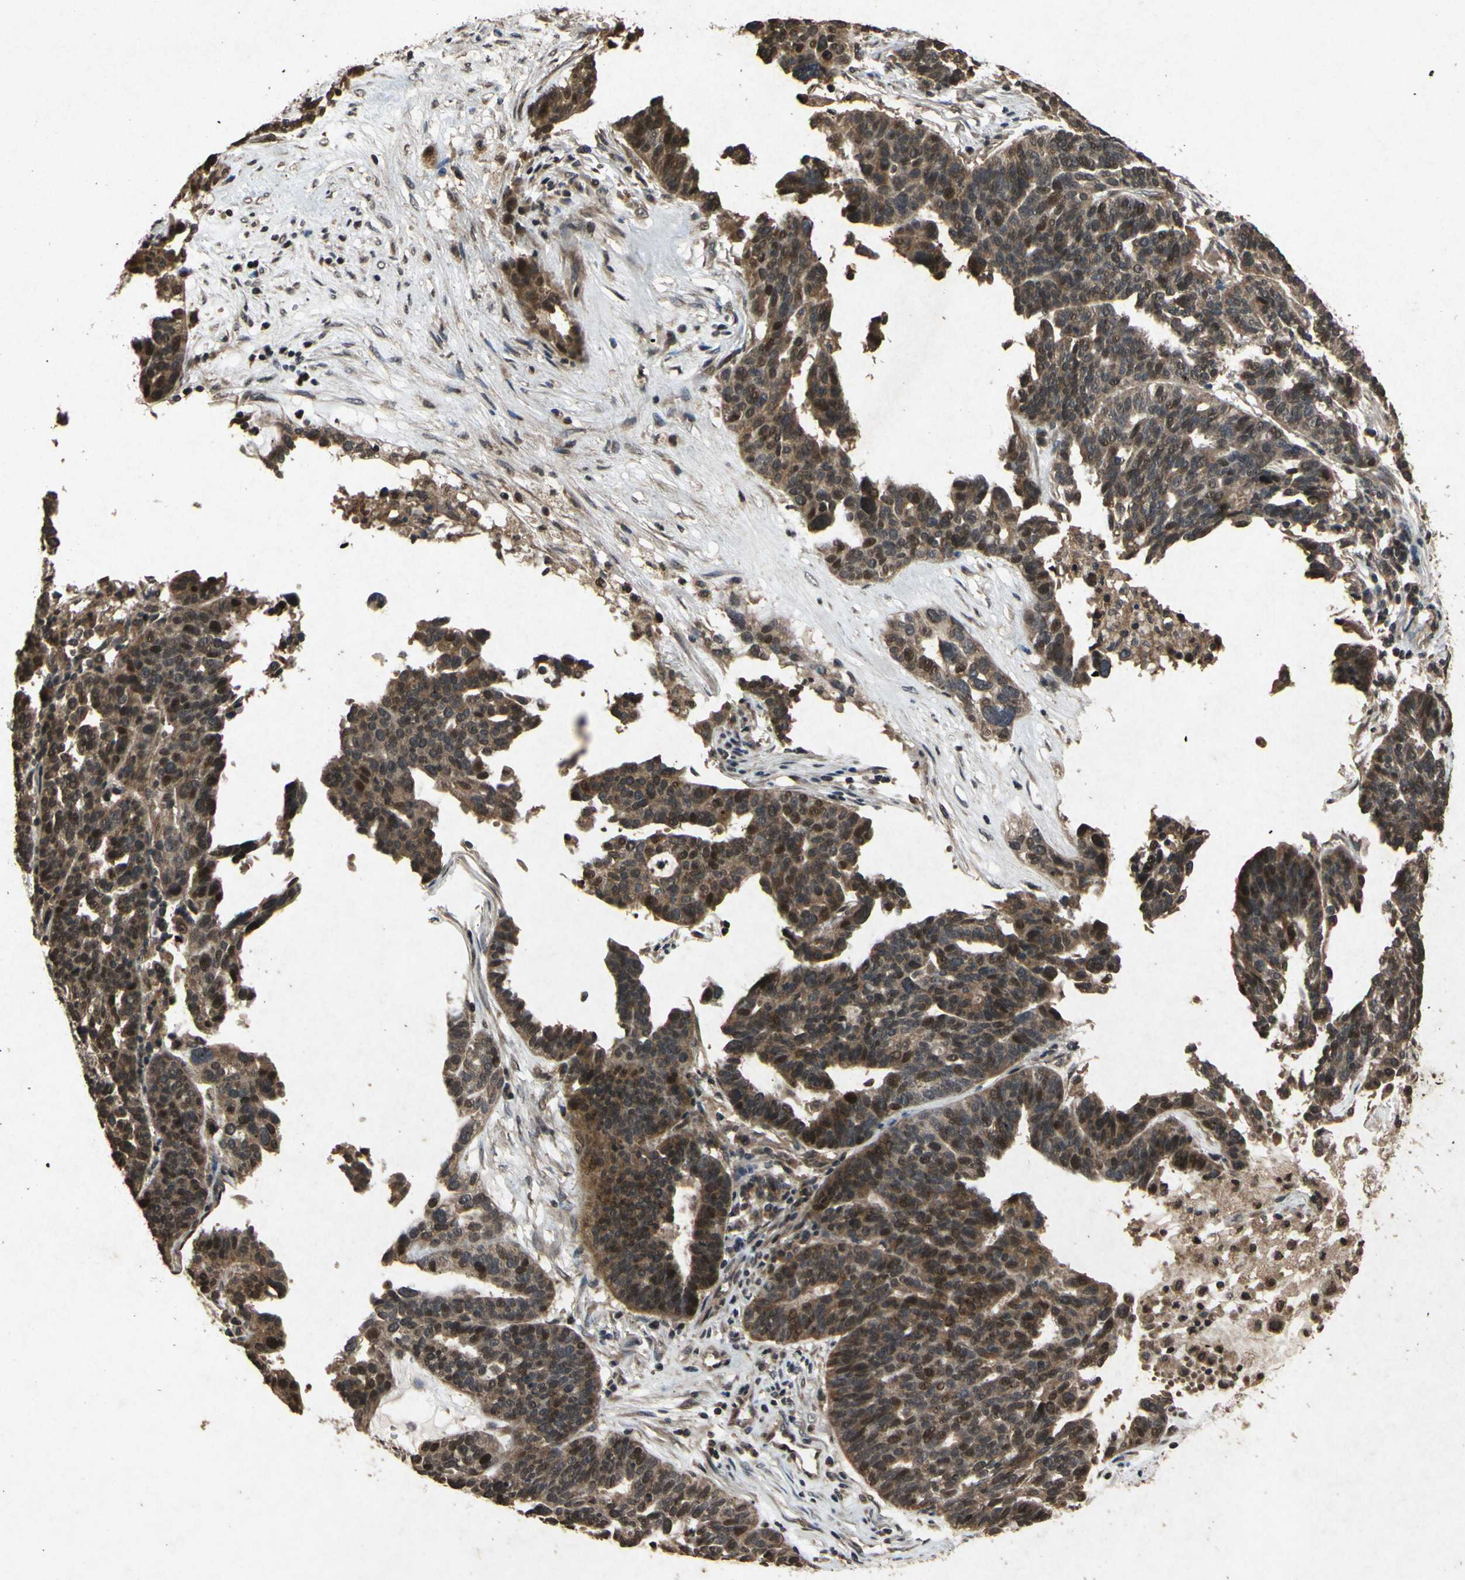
{"staining": {"intensity": "strong", "quantity": ">75%", "location": "cytoplasmic/membranous,nuclear"}, "tissue": "ovarian cancer", "cell_type": "Tumor cells", "image_type": "cancer", "snomed": [{"axis": "morphology", "description": "Cystadenocarcinoma, serous, NOS"}, {"axis": "topography", "description": "Ovary"}], "caption": "Immunohistochemistry (IHC) (DAB (3,3'-diaminobenzidine)) staining of human ovarian serous cystadenocarcinoma demonstrates strong cytoplasmic/membranous and nuclear protein staining in about >75% of tumor cells.", "gene": "ATP6V1H", "patient": {"sex": "female", "age": 59}}